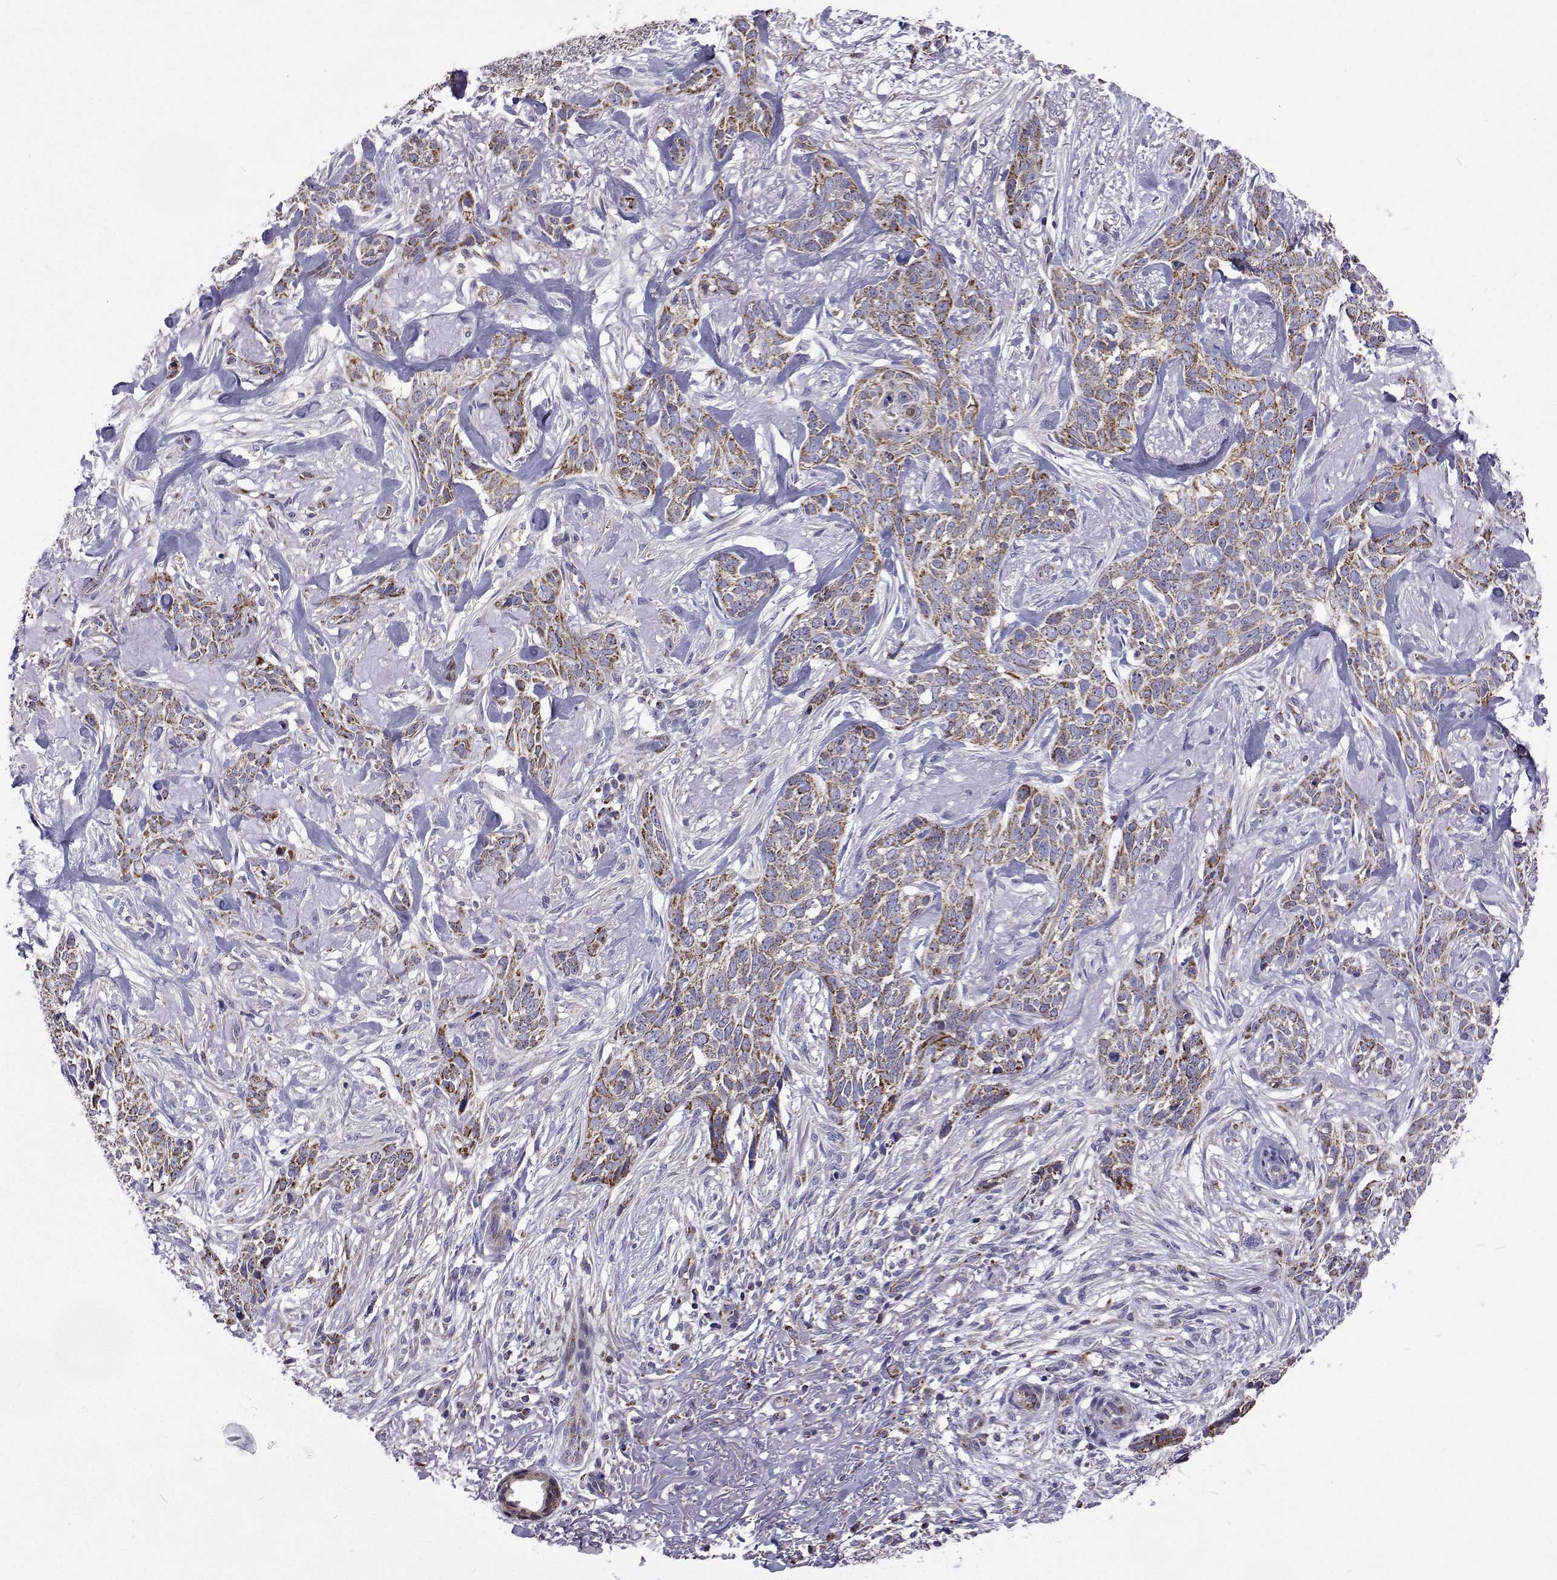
{"staining": {"intensity": "moderate", "quantity": "25%-75%", "location": "cytoplasmic/membranous"}, "tissue": "skin cancer", "cell_type": "Tumor cells", "image_type": "cancer", "snomed": [{"axis": "morphology", "description": "Basal cell carcinoma"}, {"axis": "topography", "description": "Skin"}], "caption": "The immunohistochemical stain labels moderate cytoplasmic/membranous expression in tumor cells of skin basal cell carcinoma tissue.", "gene": "MCCC2", "patient": {"sex": "male", "age": 74}}